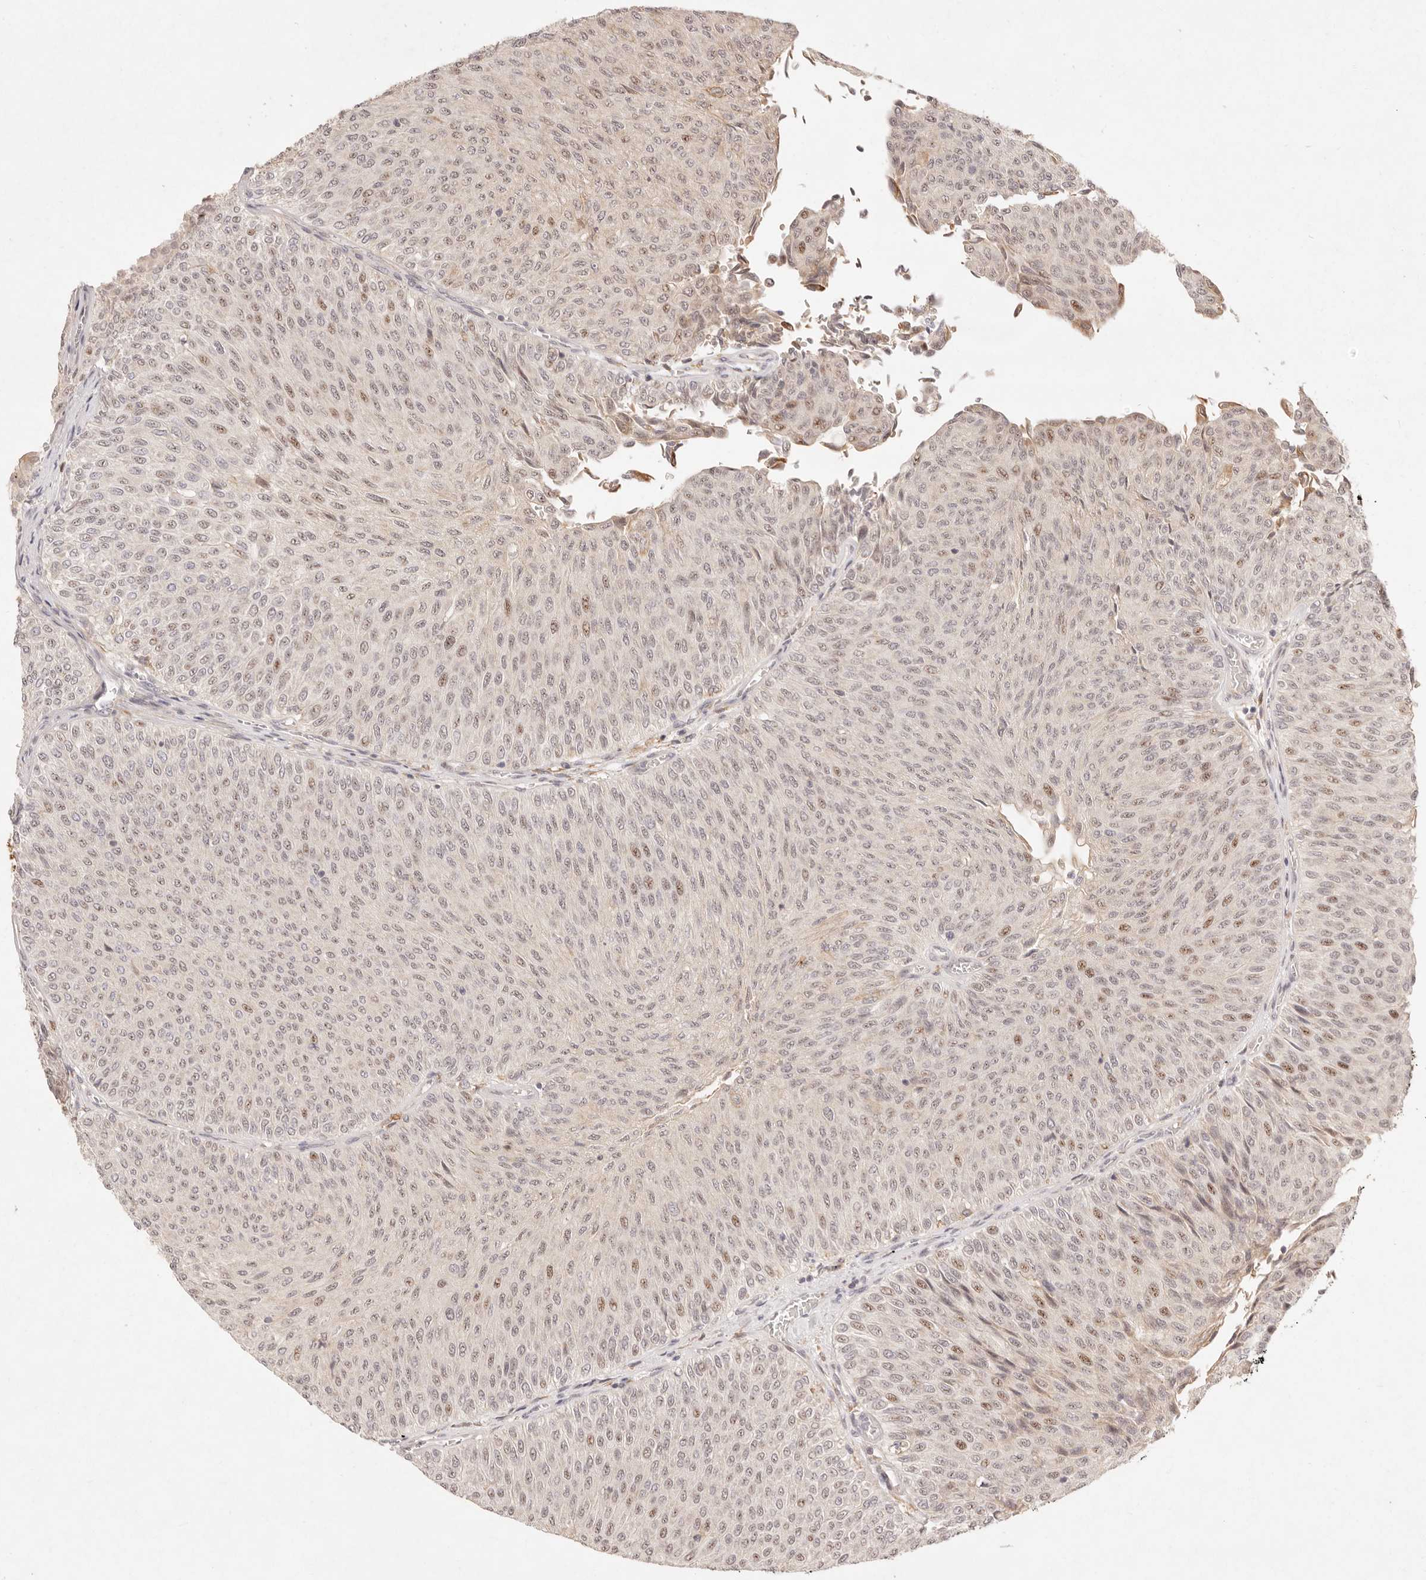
{"staining": {"intensity": "moderate", "quantity": "25%-75%", "location": "nuclear"}, "tissue": "urothelial cancer", "cell_type": "Tumor cells", "image_type": "cancer", "snomed": [{"axis": "morphology", "description": "Urothelial carcinoma, Low grade"}, {"axis": "topography", "description": "Urinary bladder"}], "caption": "This micrograph shows immunohistochemistry staining of human low-grade urothelial carcinoma, with medium moderate nuclear positivity in about 25%-75% of tumor cells.", "gene": "C1orf127", "patient": {"sex": "male", "age": 78}}